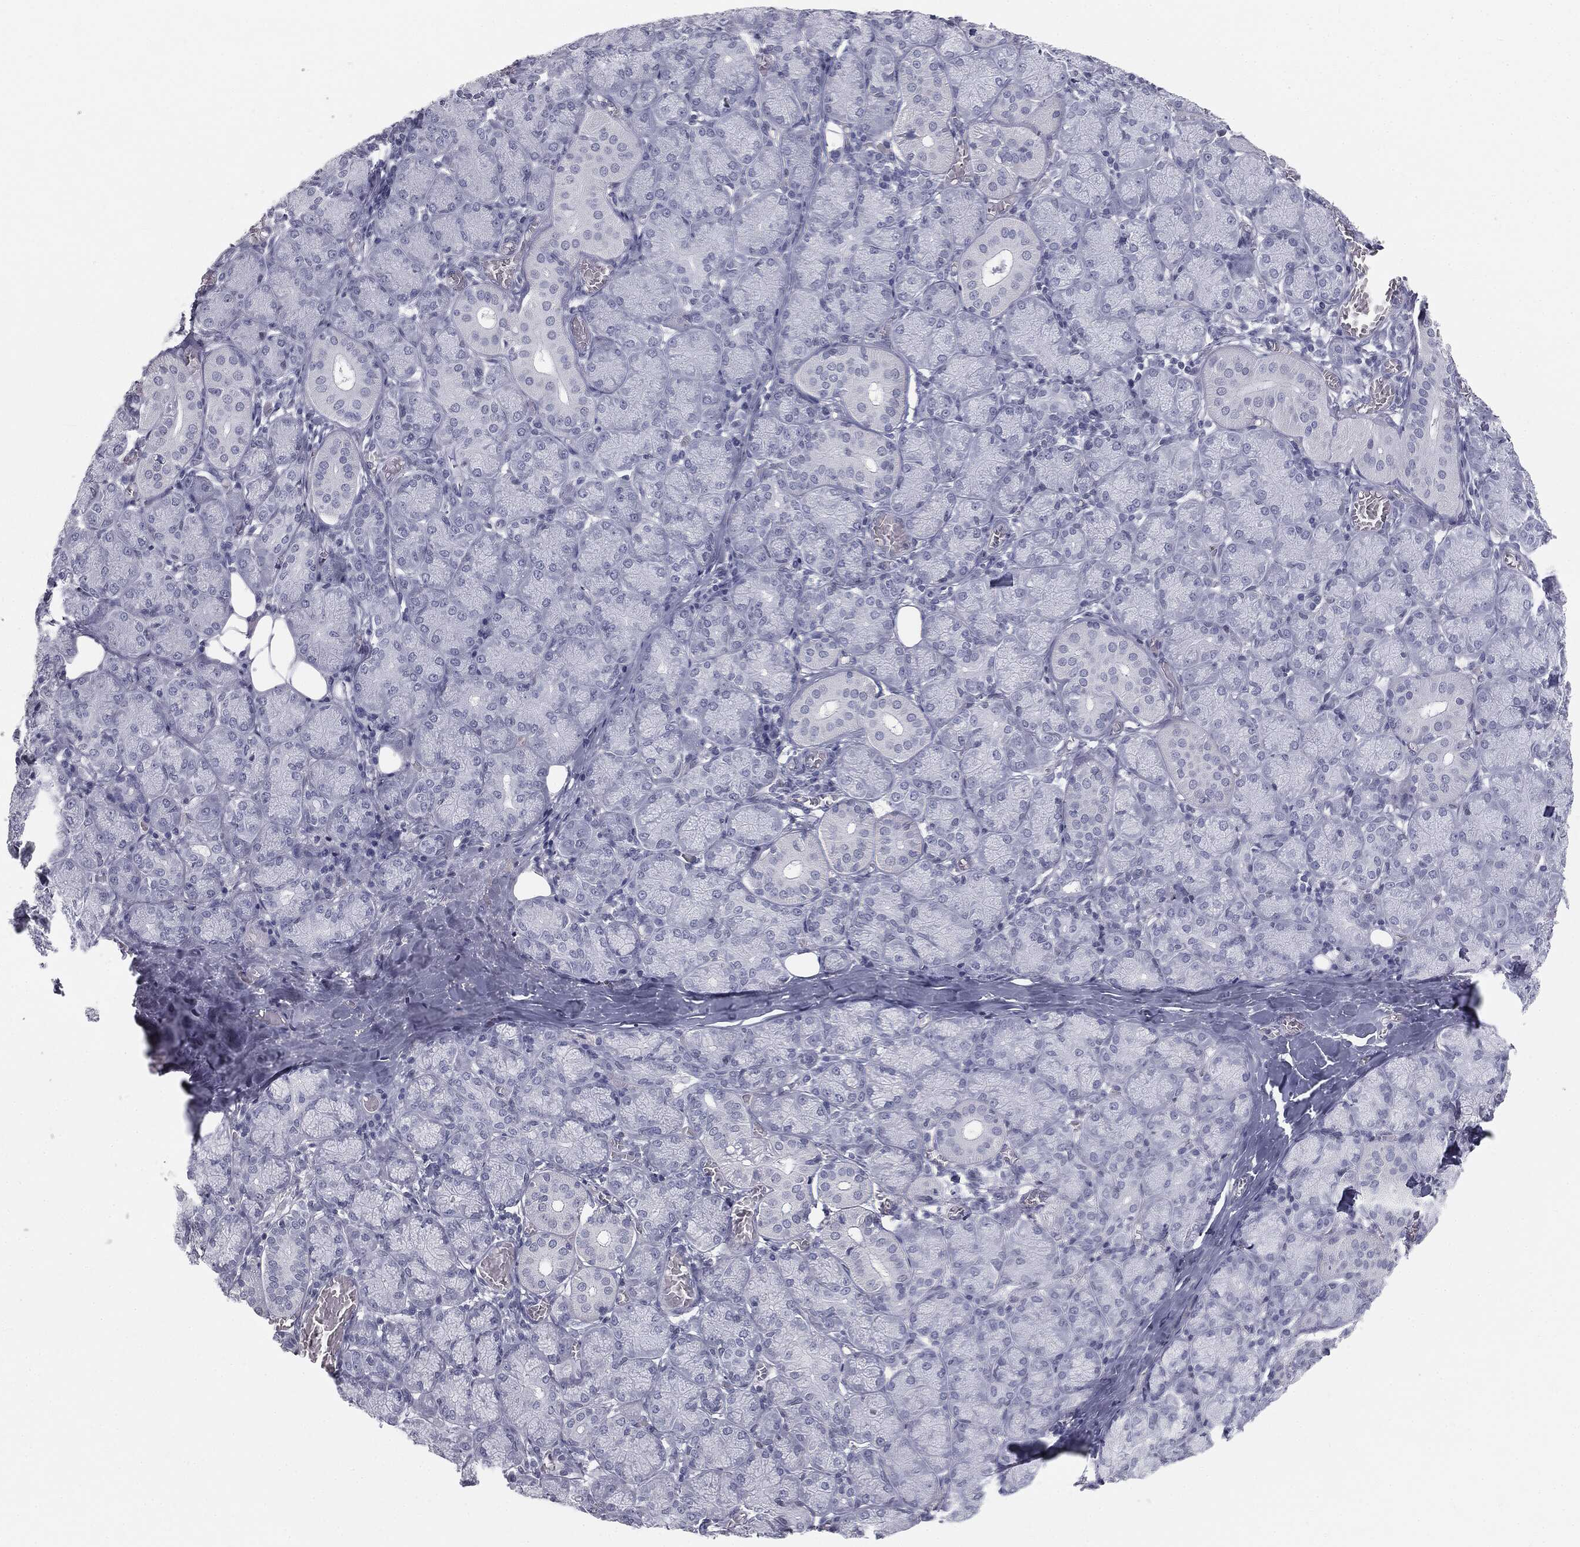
{"staining": {"intensity": "negative", "quantity": "none", "location": "none"}, "tissue": "salivary gland", "cell_type": "Glandular cells", "image_type": "normal", "snomed": [{"axis": "morphology", "description": "Normal tissue, NOS"}, {"axis": "topography", "description": "Salivary gland"}, {"axis": "topography", "description": "Peripheral nerve tissue"}], "caption": "Glandular cells are negative for protein expression in benign human salivary gland.", "gene": "ALDOB", "patient": {"sex": "female", "age": 24}}